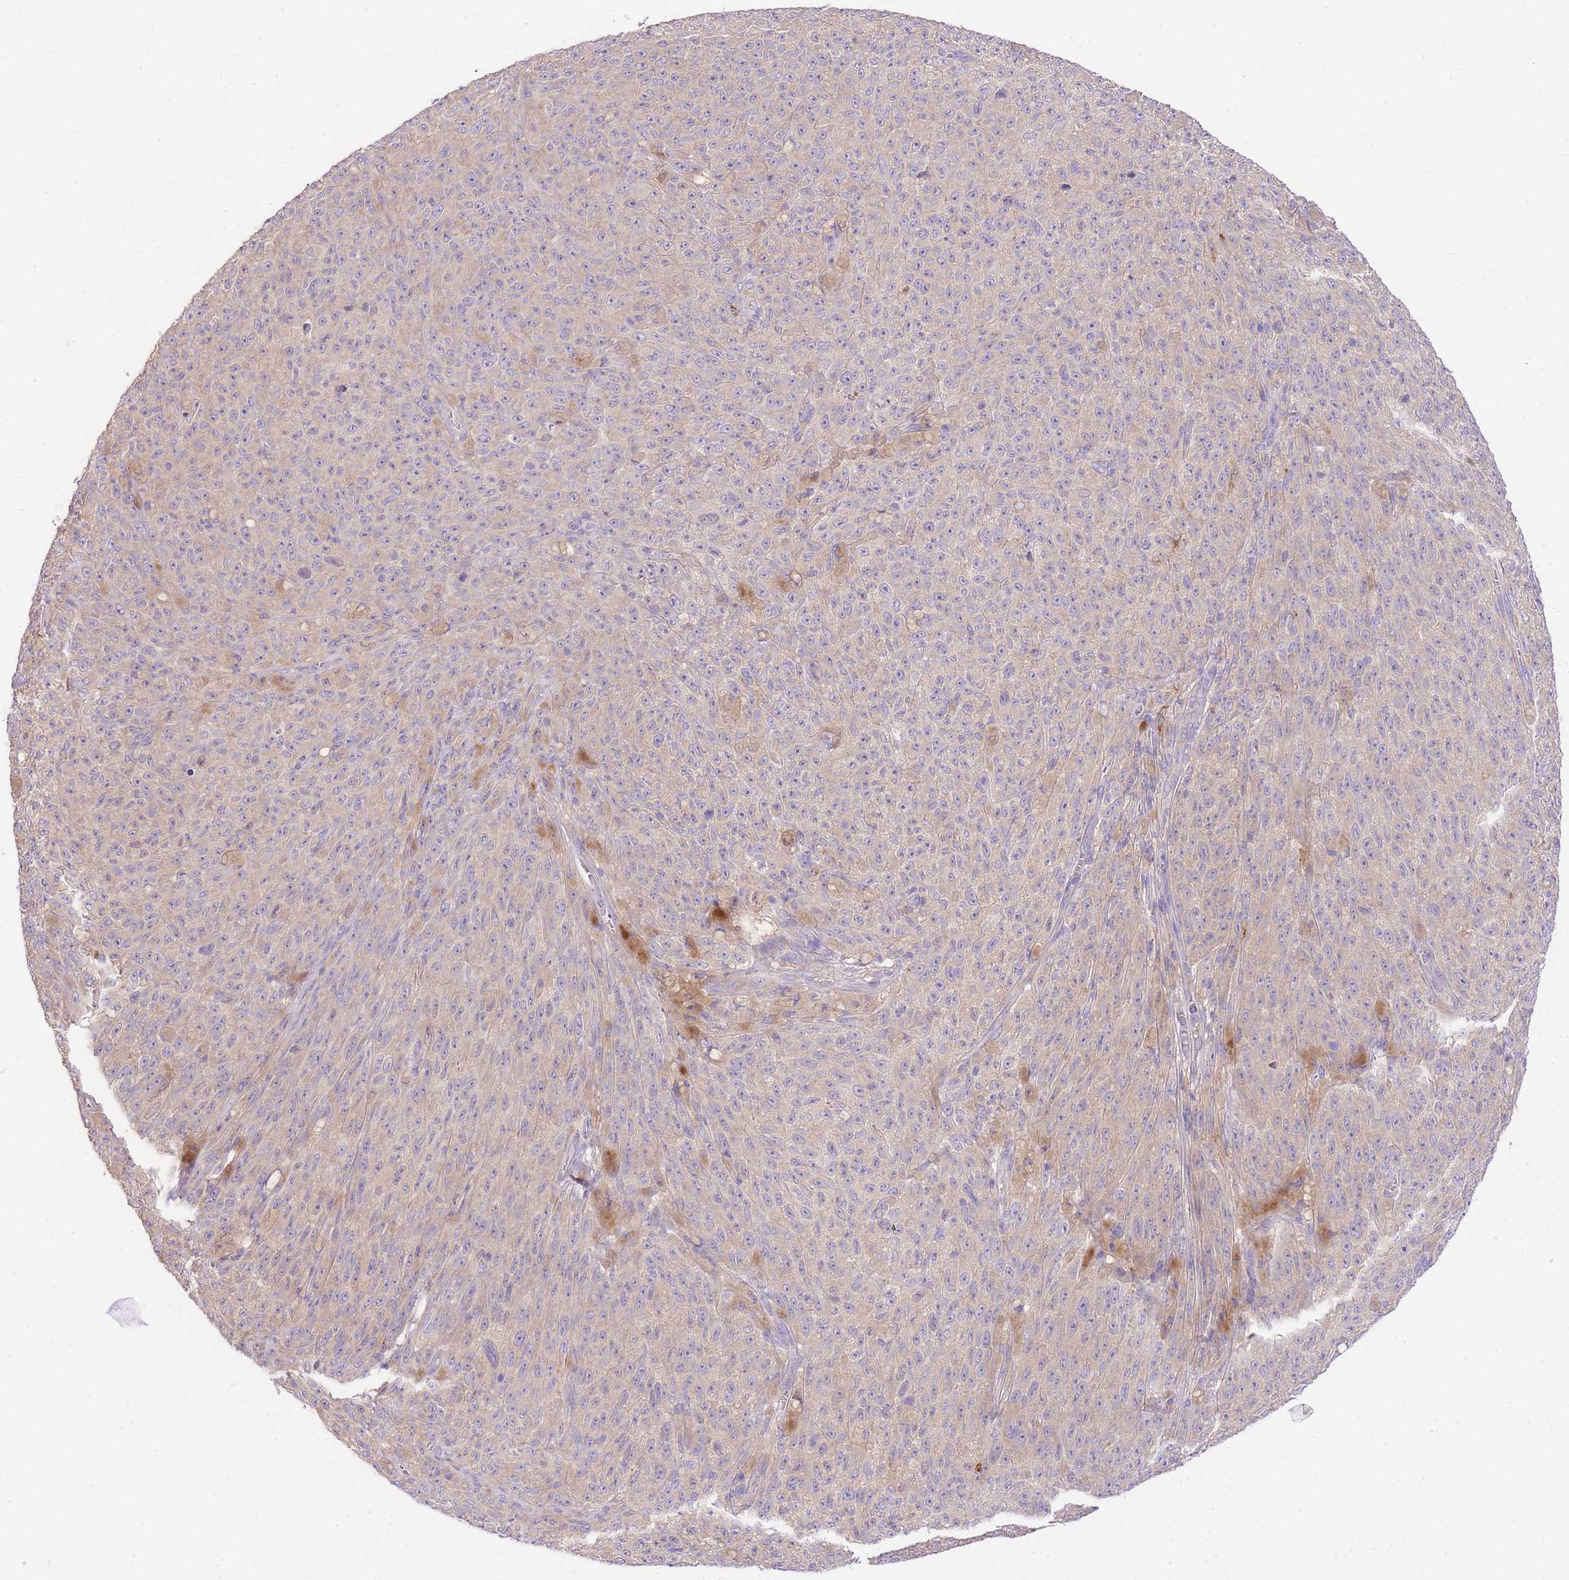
{"staining": {"intensity": "weak", "quantity": "25%-75%", "location": "cytoplasmic/membranous"}, "tissue": "melanoma", "cell_type": "Tumor cells", "image_type": "cancer", "snomed": [{"axis": "morphology", "description": "Malignant melanoma, NOS"}, {"axis": "topography", "description": "Skin"}], "caption": "This image demonstrates malignant melanoma stained with IHC to label a protein in brown. The cytoplasmic/membranous of tumor cells show weak positivity for the protein. Nuclei are counter-stained blue.", "gene": "LIPH", "patient": {"sex": "female", "age": 82}}